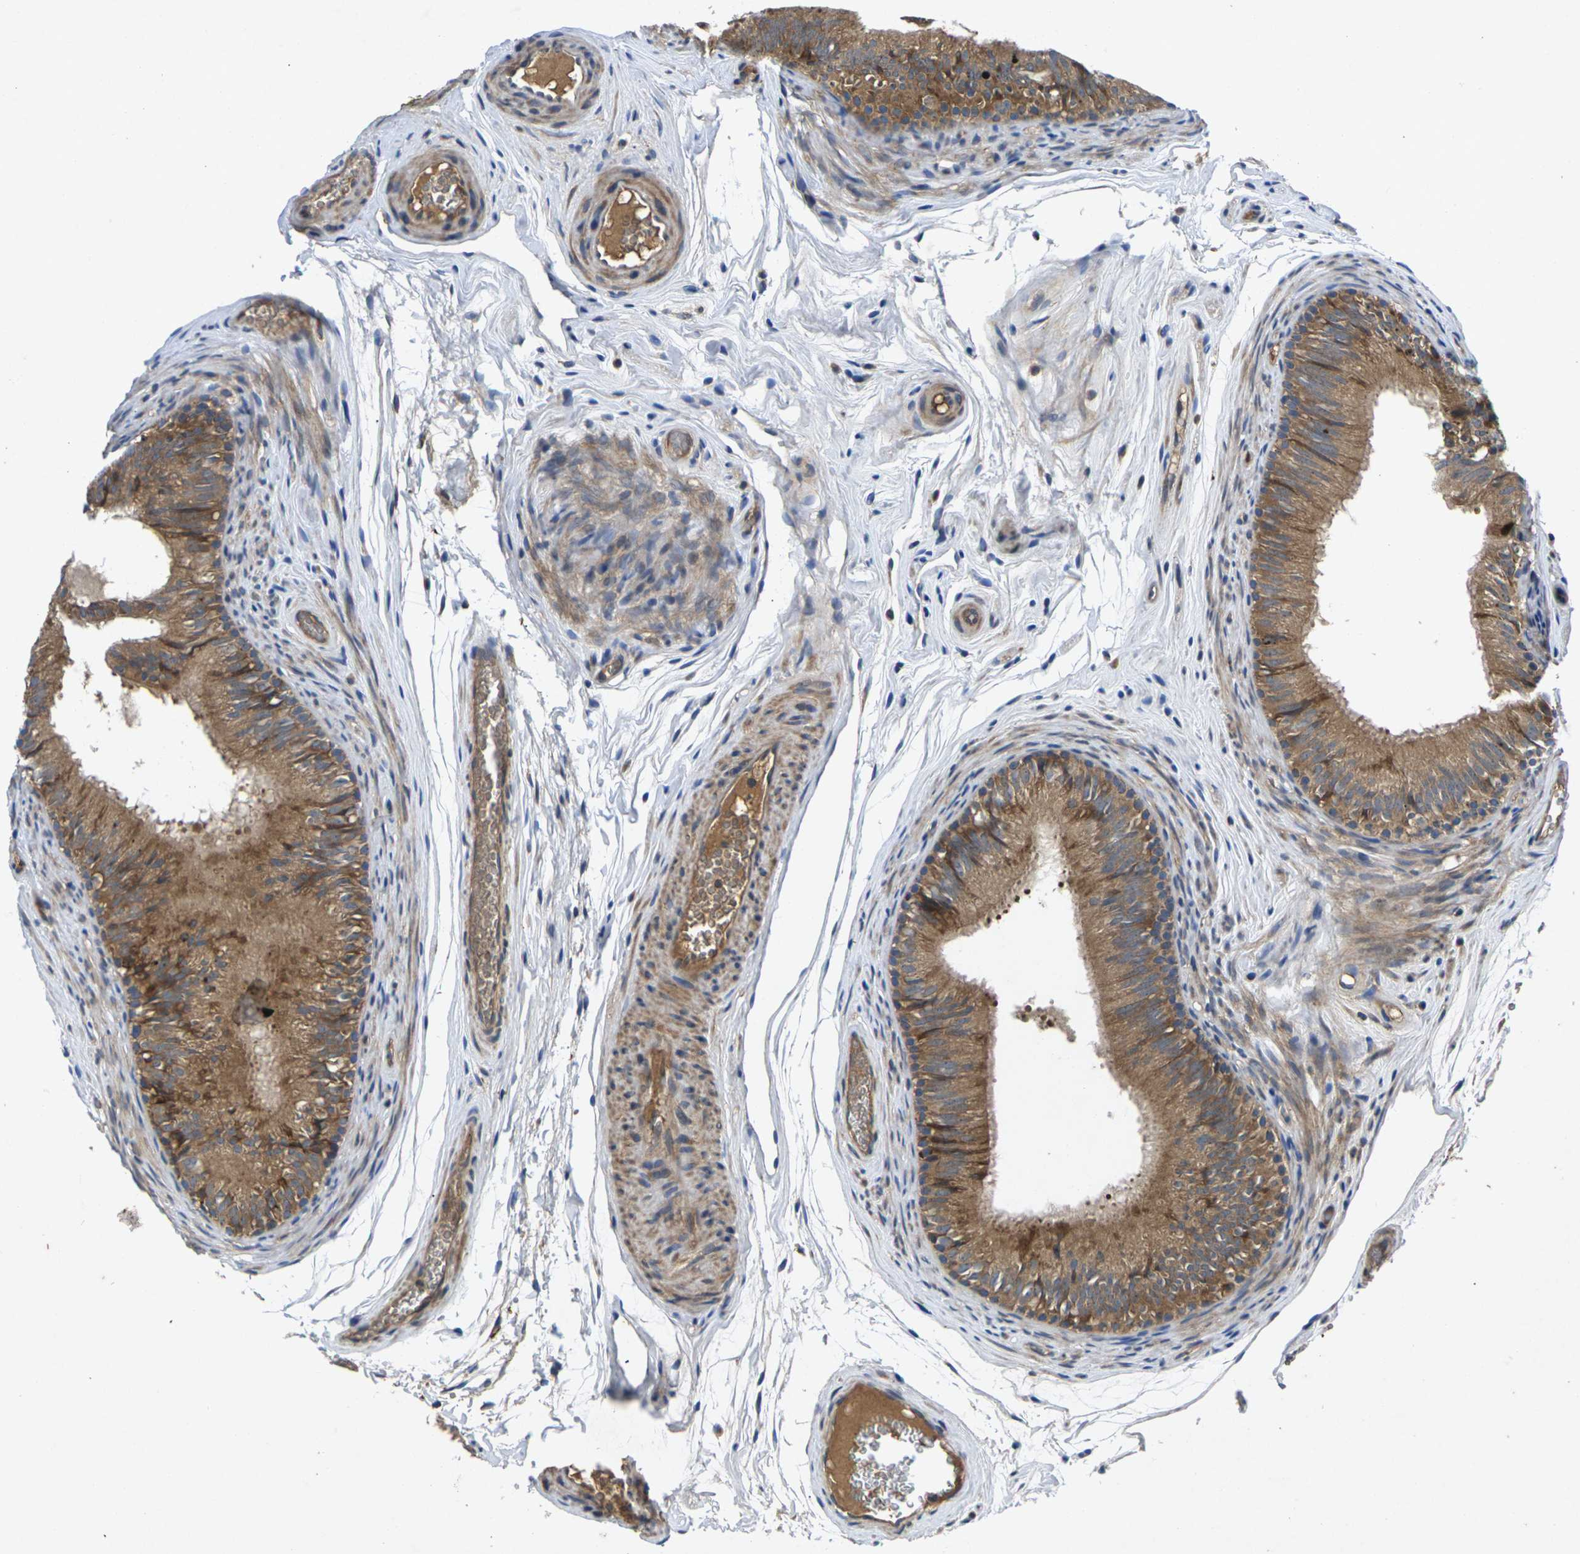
{"staining": {"intensity": "moderate", "quantity": ">75%", "location": "cytoplasmic/membranous"}, "tissue": "epididymis", "cell_type": "Glandular cells", "image_type": "normal", "snomed": [{"axis": "morphology", "description": "Normal tissue, NOS"}, {"axis": "topography", "description": "Epididymis"}], "caption": "This is an image of immunohistochemistry (IHC) staining of unremarkable epididymis, which shows moderate positivity in the cytoplasmic/membranous of glandular cells.", "gene": "KIF1B", "patient": {"sex": "male", "age": 36}}